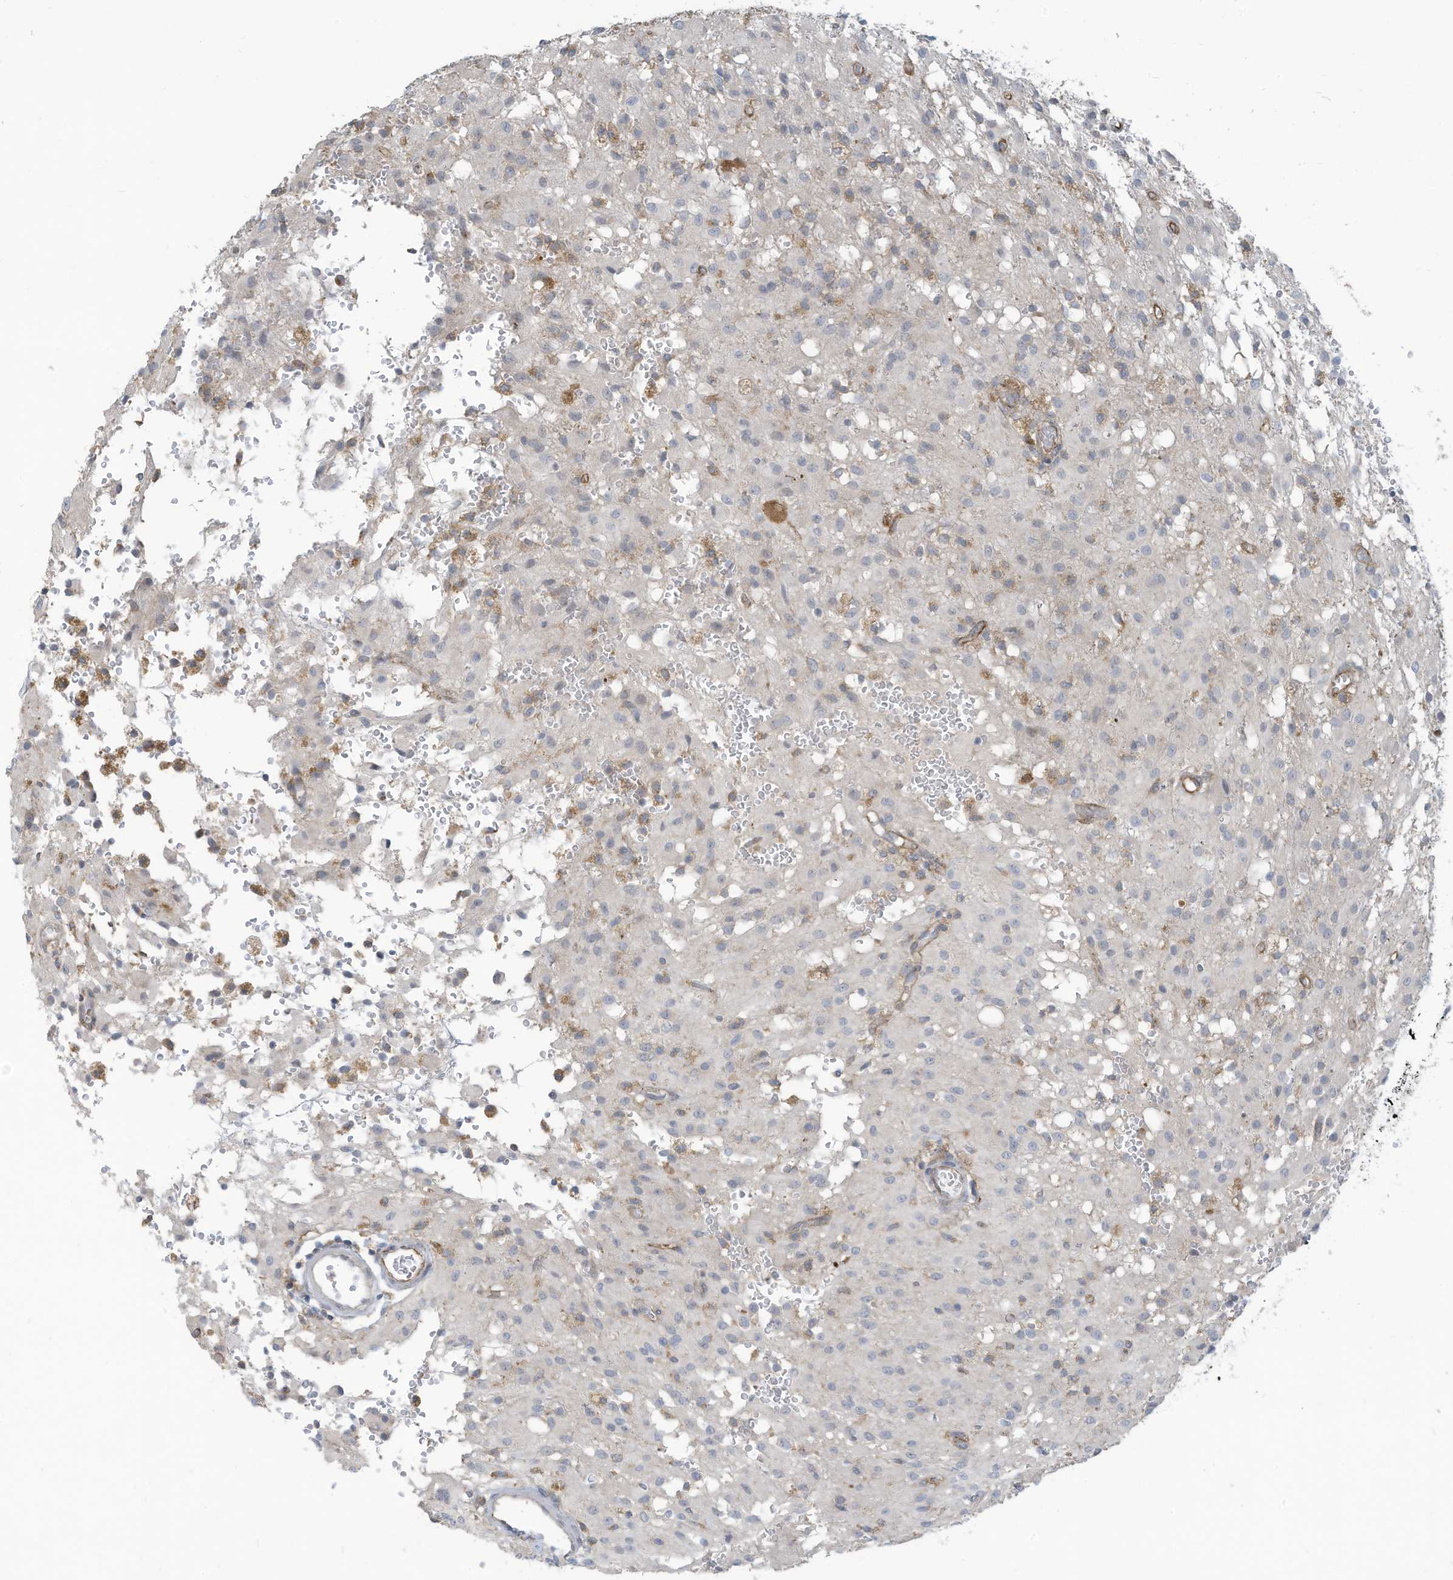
{"staining": {"intensity": "negative", "quantity": "none", "location": "none"}, "tissue": "glioma", "cell_type": "Tumor cells", "image_type": "cancer", "snomed": [{"axis": "morphology", "description": "Glioma, malignant, High grade"}, {"axis": "topography", "description": "Brain"}], "caption": "A photomicrograph of human glioma is negative for staining in tumor cells.", "gene": "DZIP3", "patient": {"sex": "female", "age": 59}}